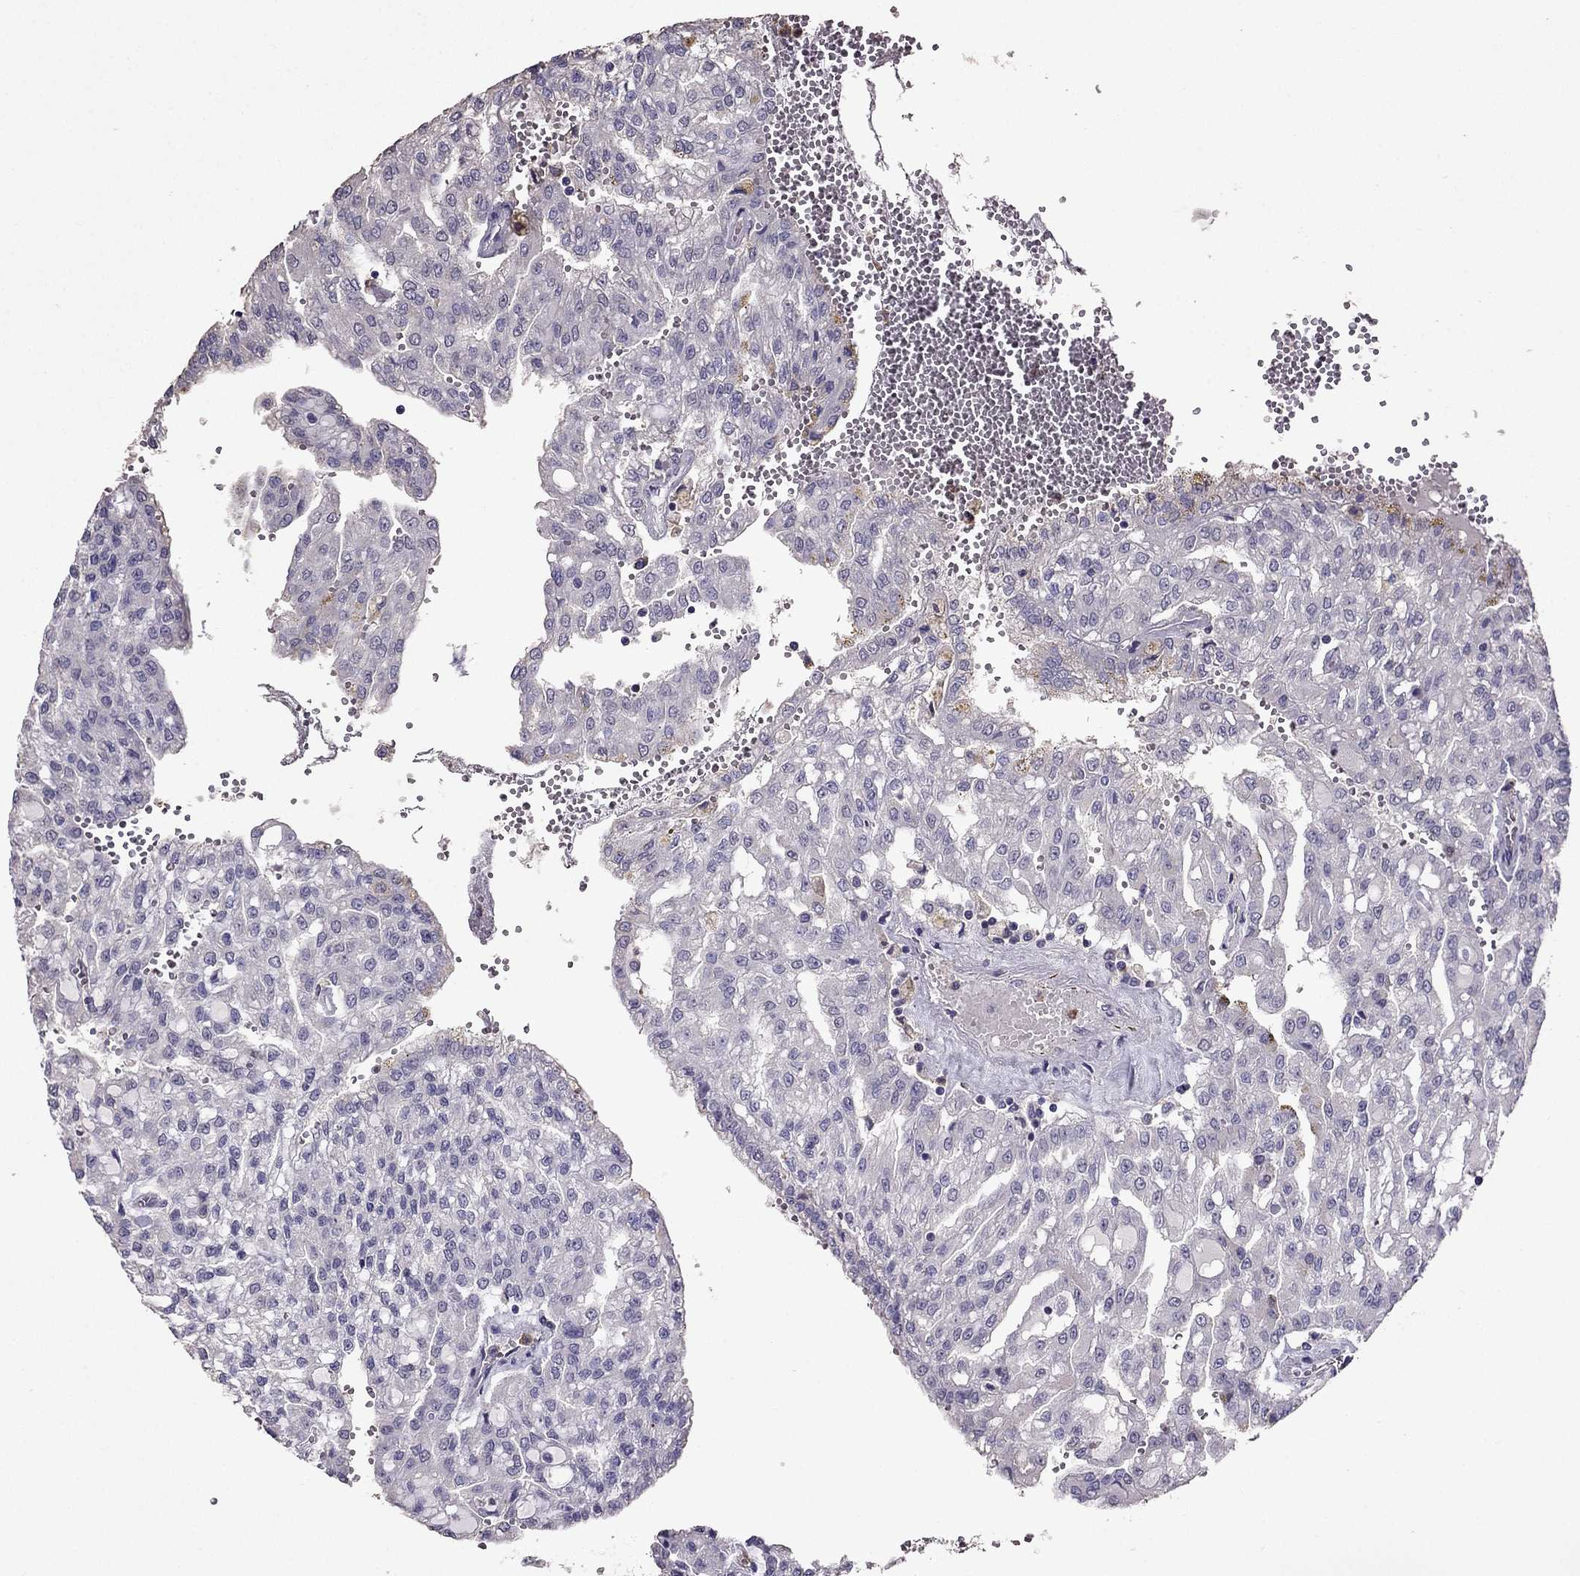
{"staining": {"intensity": "negative", "quantity": "none", "location": "none"}, "tissue": "renal cancer", "cell_type": "Tumor cells", "image_type": "cancer", "snomed": [{"axis": "morphology", "description": "Adenocarcinoma, NOS"}, {"axis": "topography", "description": "Kidney"}], "caption": "The image reveals no staining of tumor cells in renal adenocarcinoma.", "gene": "RFLNB", "patient": {"sex": "male", "age": 63}}